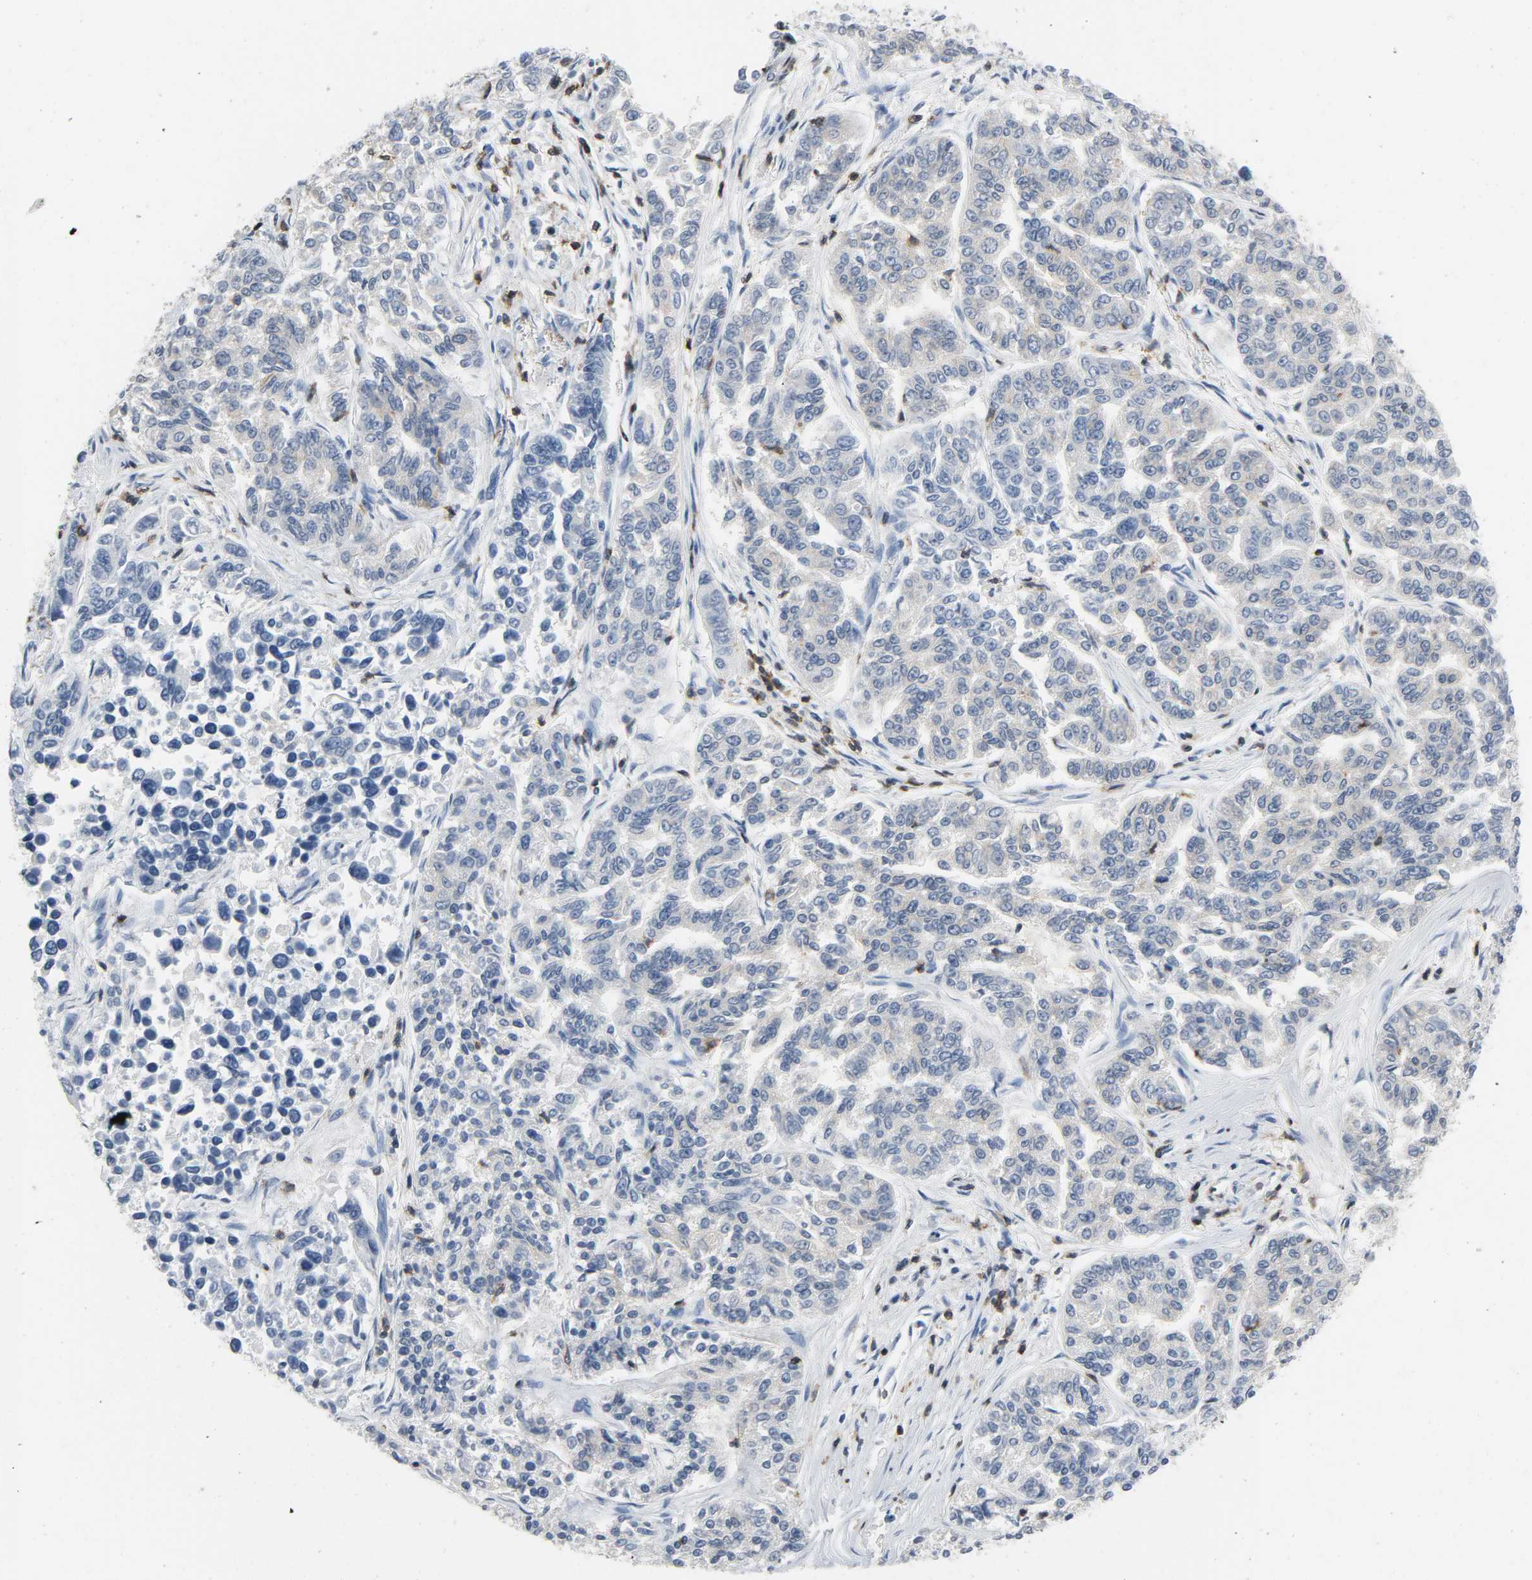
{"staining": {"intensity": "negative", "quantity": "none", "location": "none"}, "tissue": "lung cancer", "cell_type": "Tumor cells", "image_type": "cancer", "snomed": [{"axis": "morphology", "description": "Adenocarcinoma, NOS"}, {"axis": "topography", "description": "Lung"}], "caption": "Tumor cells show no significant protein staining in adenocarcinoma (lung). Brightfield microscopy of IHC stained with DAB (3,3'-diaminobenzidine) (brown) and hematoxylin (blue), captured at high magnification.", "gene": "LCK", "patient": {"sex": "male", "age": 84}}